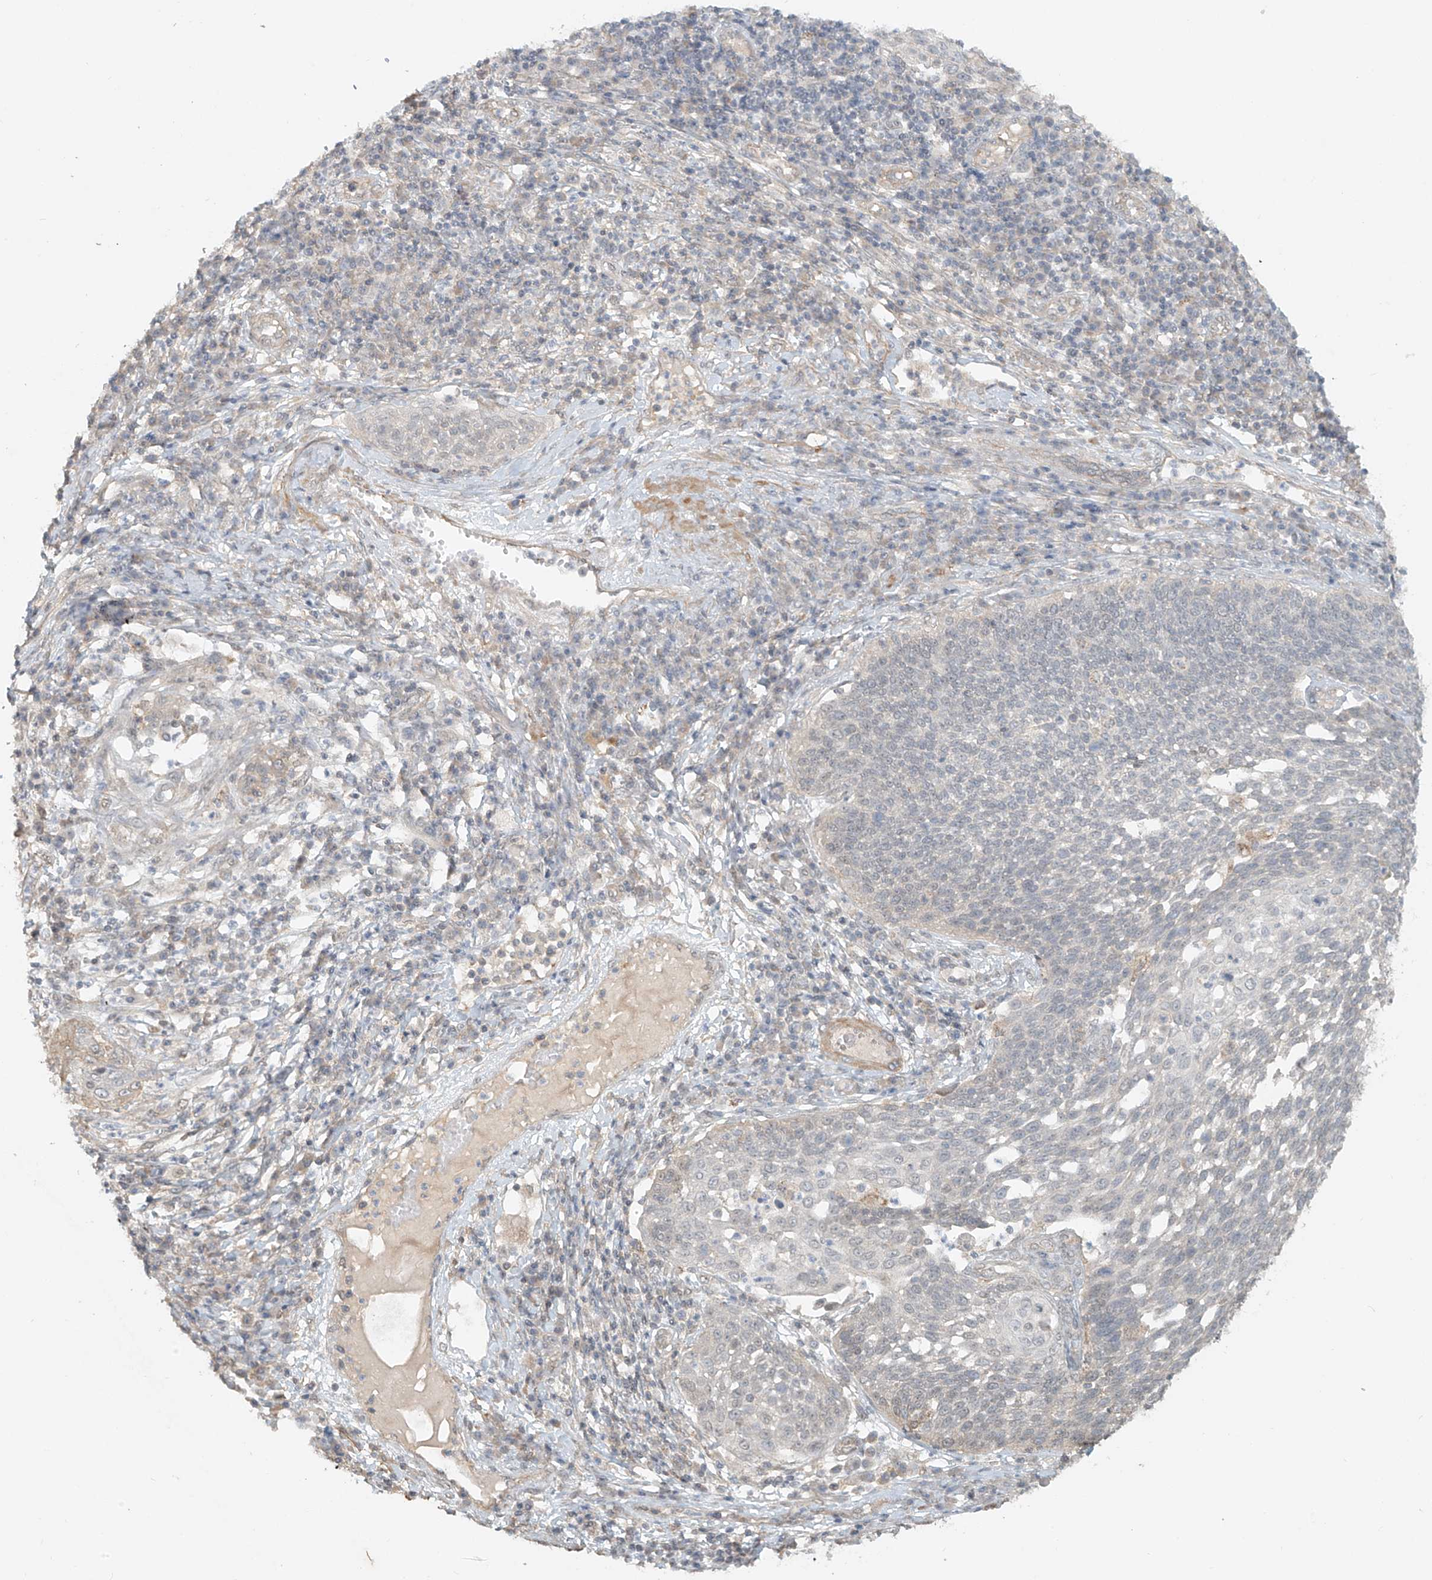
{"staining": {"intensity": "negative", "quantity": "none", "location": "none"}, "tissue": "cervical cancer", "cell_type": "Tumor cells", "image_type": "cancer", "snomed": [{"axis": "morphology", "description": "Squamous cell carcinoma, NOS"}, {"axis": "topography", "description": "Cervix"}], "caption": "Immunohistochemical staining of human cervical cancer (squamous cell carcinoma) reveals no significant expression in tumor cells.", "gene": "ABCD1", "patient": {"sex": "female", "age": 34}}